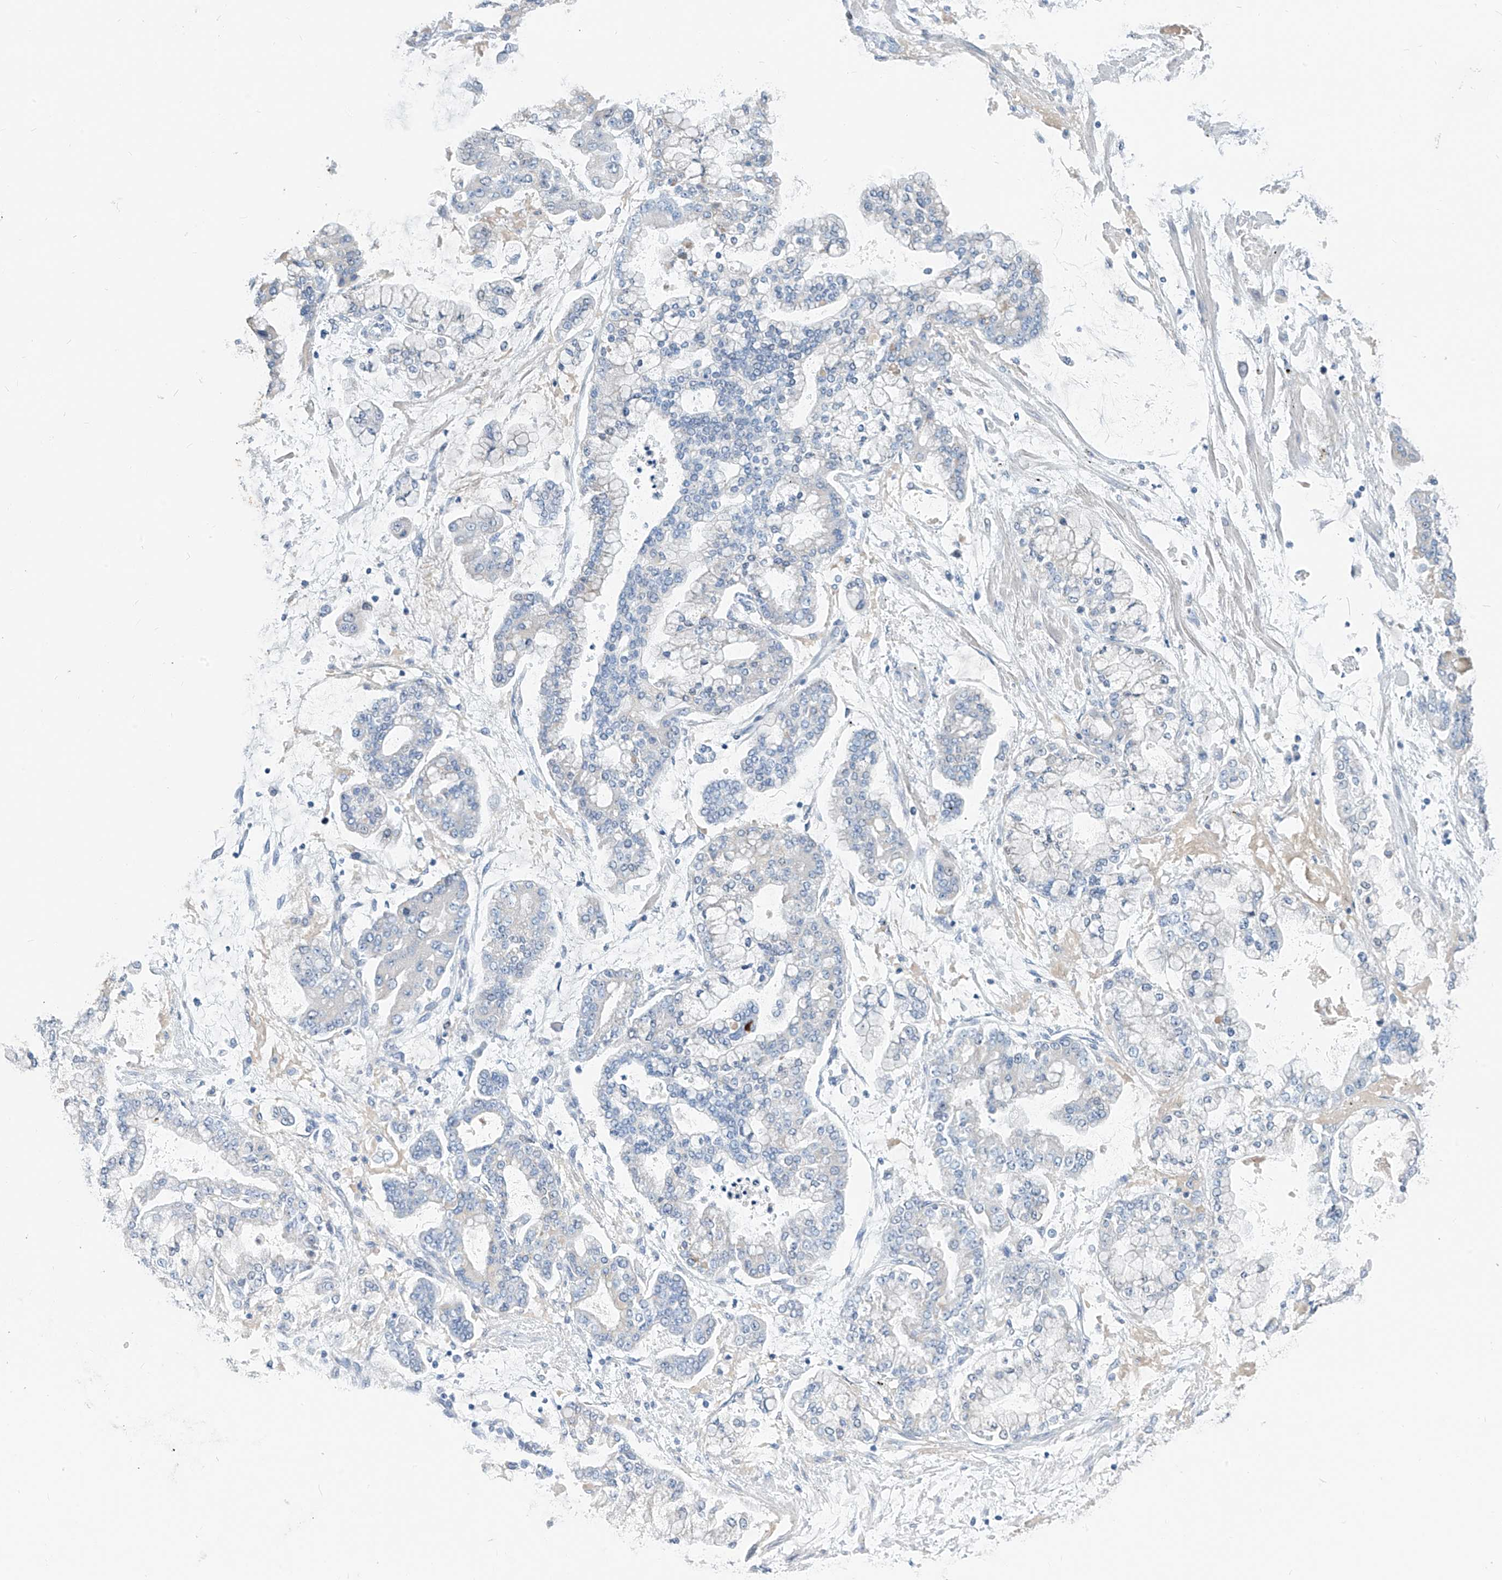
{"staining": {"intensity": "negative", "quantity": "none", "location": "none"}, "tissue": "stomach cancer", "cell_type": "Tumor cells", "image_type": "cancer", "snomed": [{"axis": "morphology", "description": "Normal tissue, NOS"}, {"axis": "morphology", "description": "Adenocarcinoma, NOS"}, {"axis": "topography", "description": "Stomach, upper"}, {"axis": "topography", "description": "Stomach"}], "caption": "Human stomach adenocarcinoma stained for a protein using immunohistochemistry (IHC) demonstrates no expression in tumor cells.", "gene": "SGO2", "patient": {"sex": "male", "age": 76}}